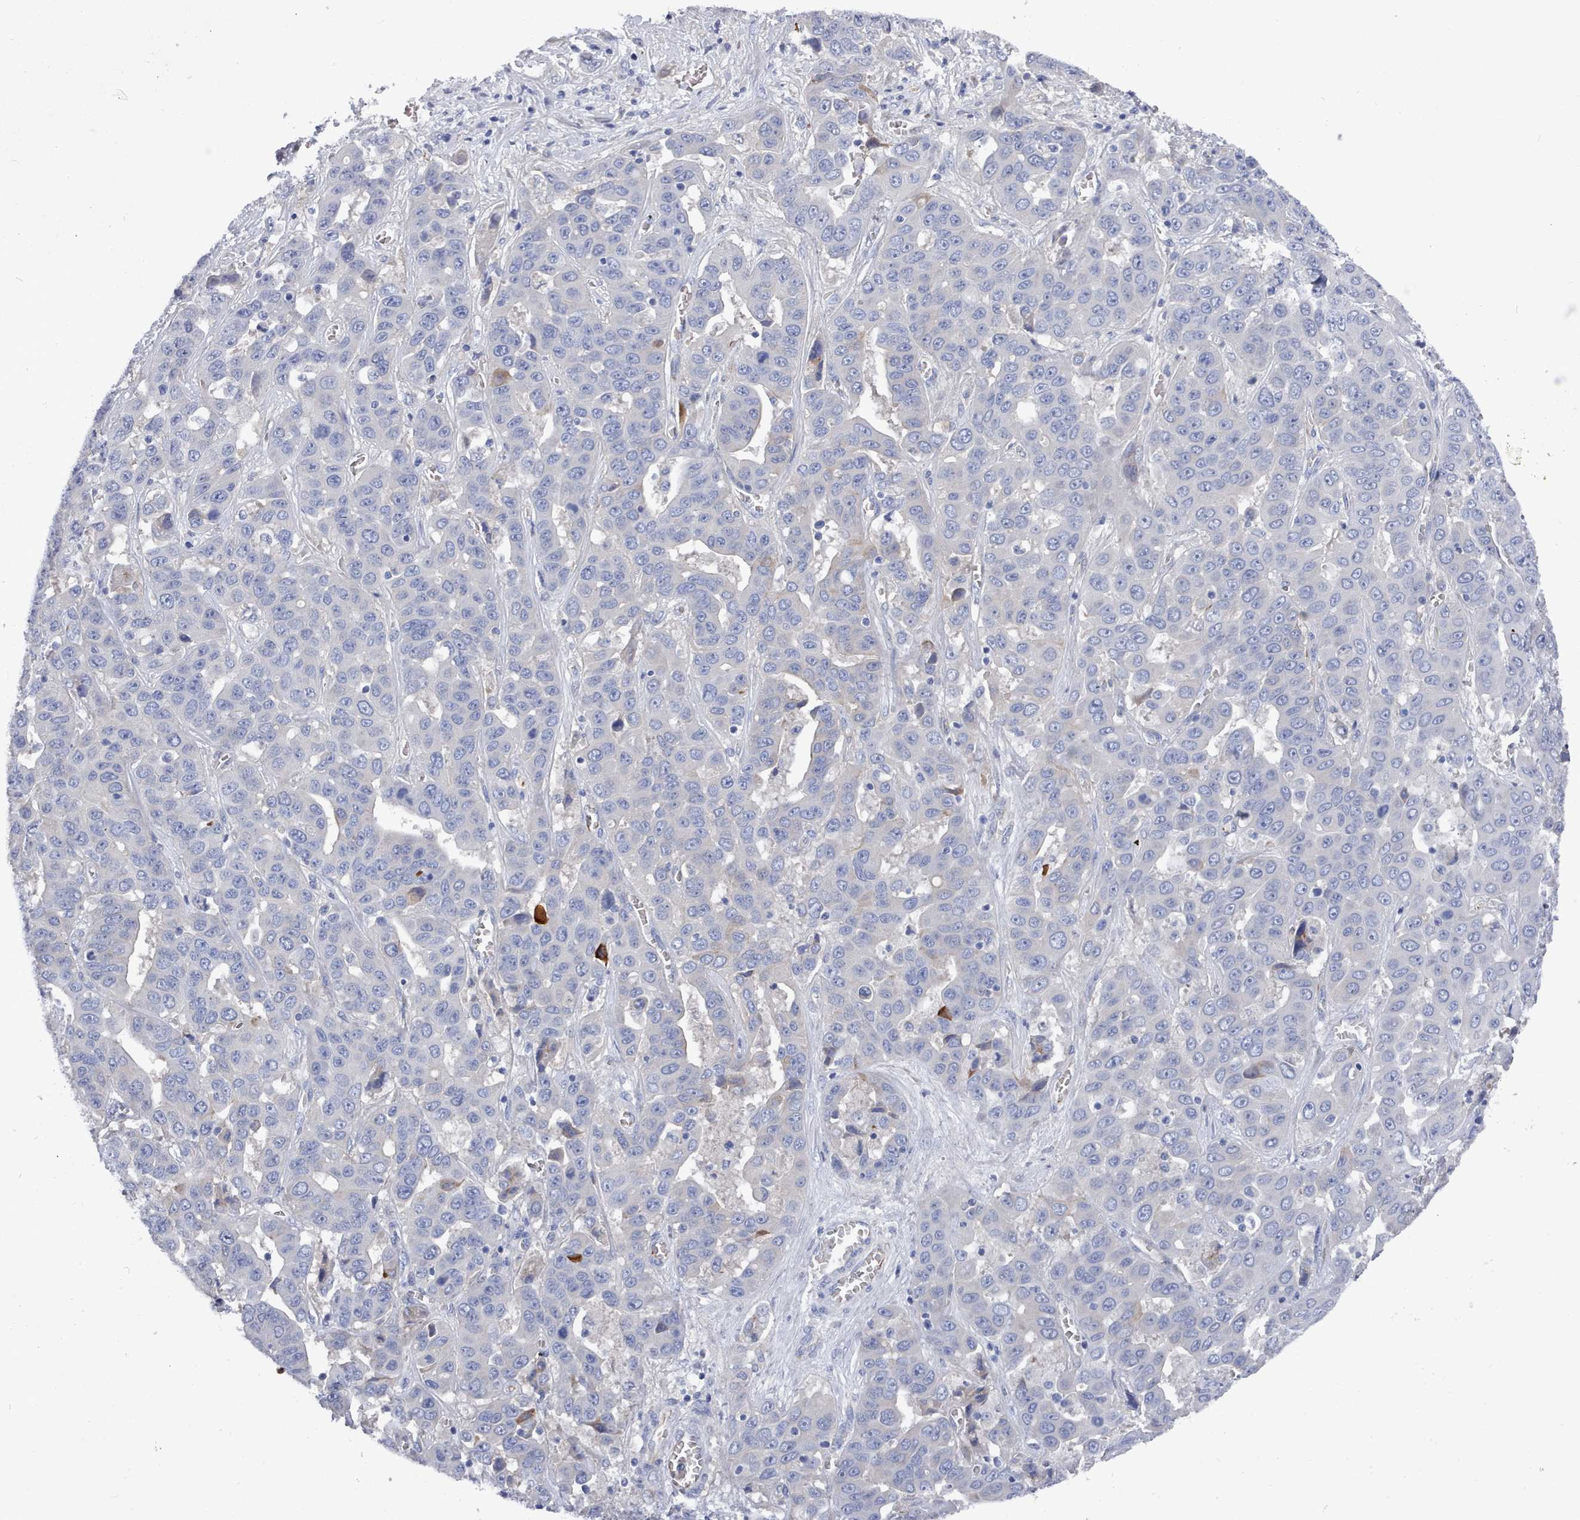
{"staining": {"intensity": "negative", "quantity": "none", "location": "none"}, "tissue": "liver cancer", "cell_type": "Tumor cells", "image_type": "cancer", "snomed": [{"axis": "morphology", "description": "Cholangiocarcinoma"}, {"axis": "topography", "description": "Liver"}], "caption": "Immunohistochemical staining of human liver cholangiocarcinoma exhibits no significant positivity in tumor cells.", "gene": "PDE4C", "patient": {"sex": "female", "age": 52}}